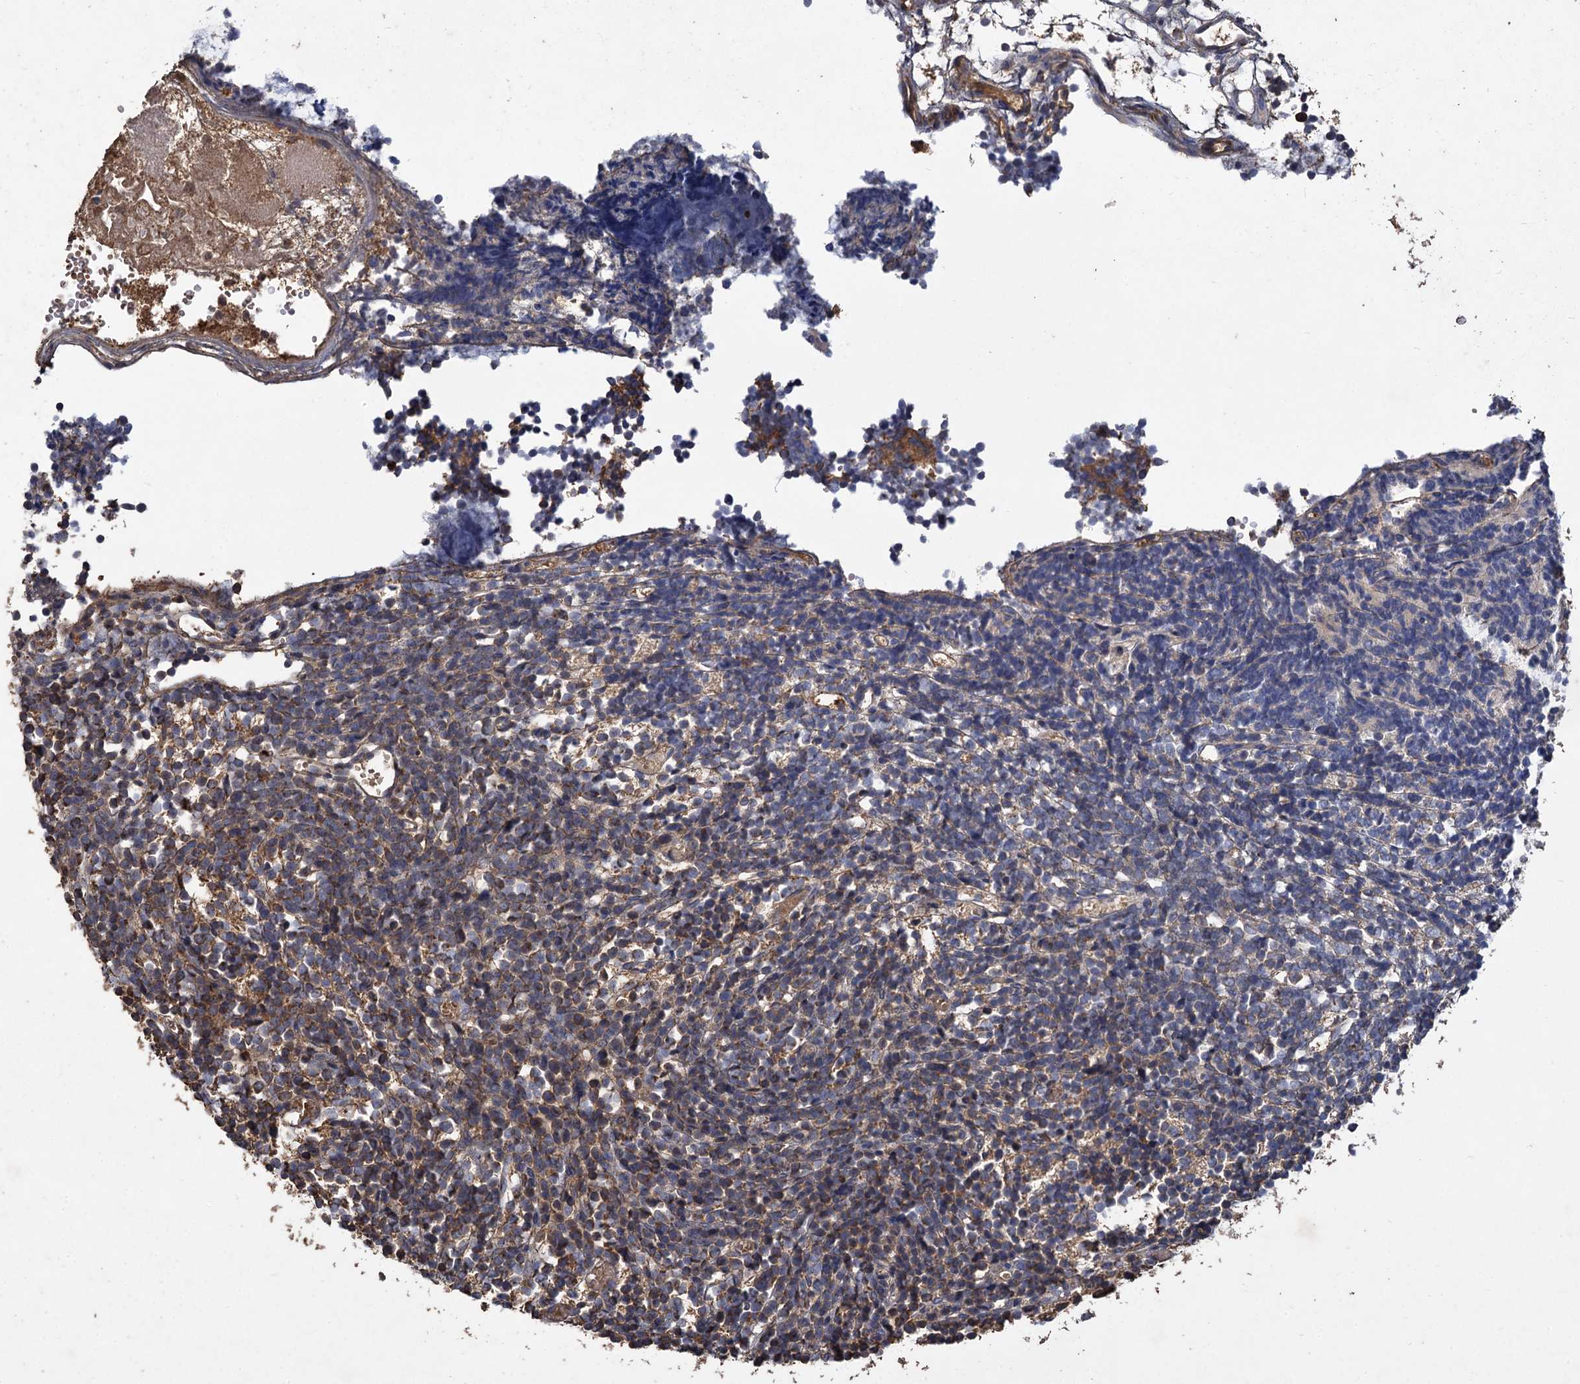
{"staining": {"intensity": "weak", "quantity": "25%-75%", "location": "cytoplasmic/membranous"}, "tissue": "glioma", "cell_type": "Tumor cells", "image_type": "cancer", "snomed": [{"axis": "morphology", "description": "Glioma, malignant, Low grade"}, {"axis": "topography", "description": "Brain"}], "caption": "The image shows immunohistochemical staining of low-grade glioma (malignant). There is weak cytoplasmic/membranous expression is identified in about 25%-75% of tumor cells.", "gene": "GCLC", "patient": {"sex": "female", "age": 1}}